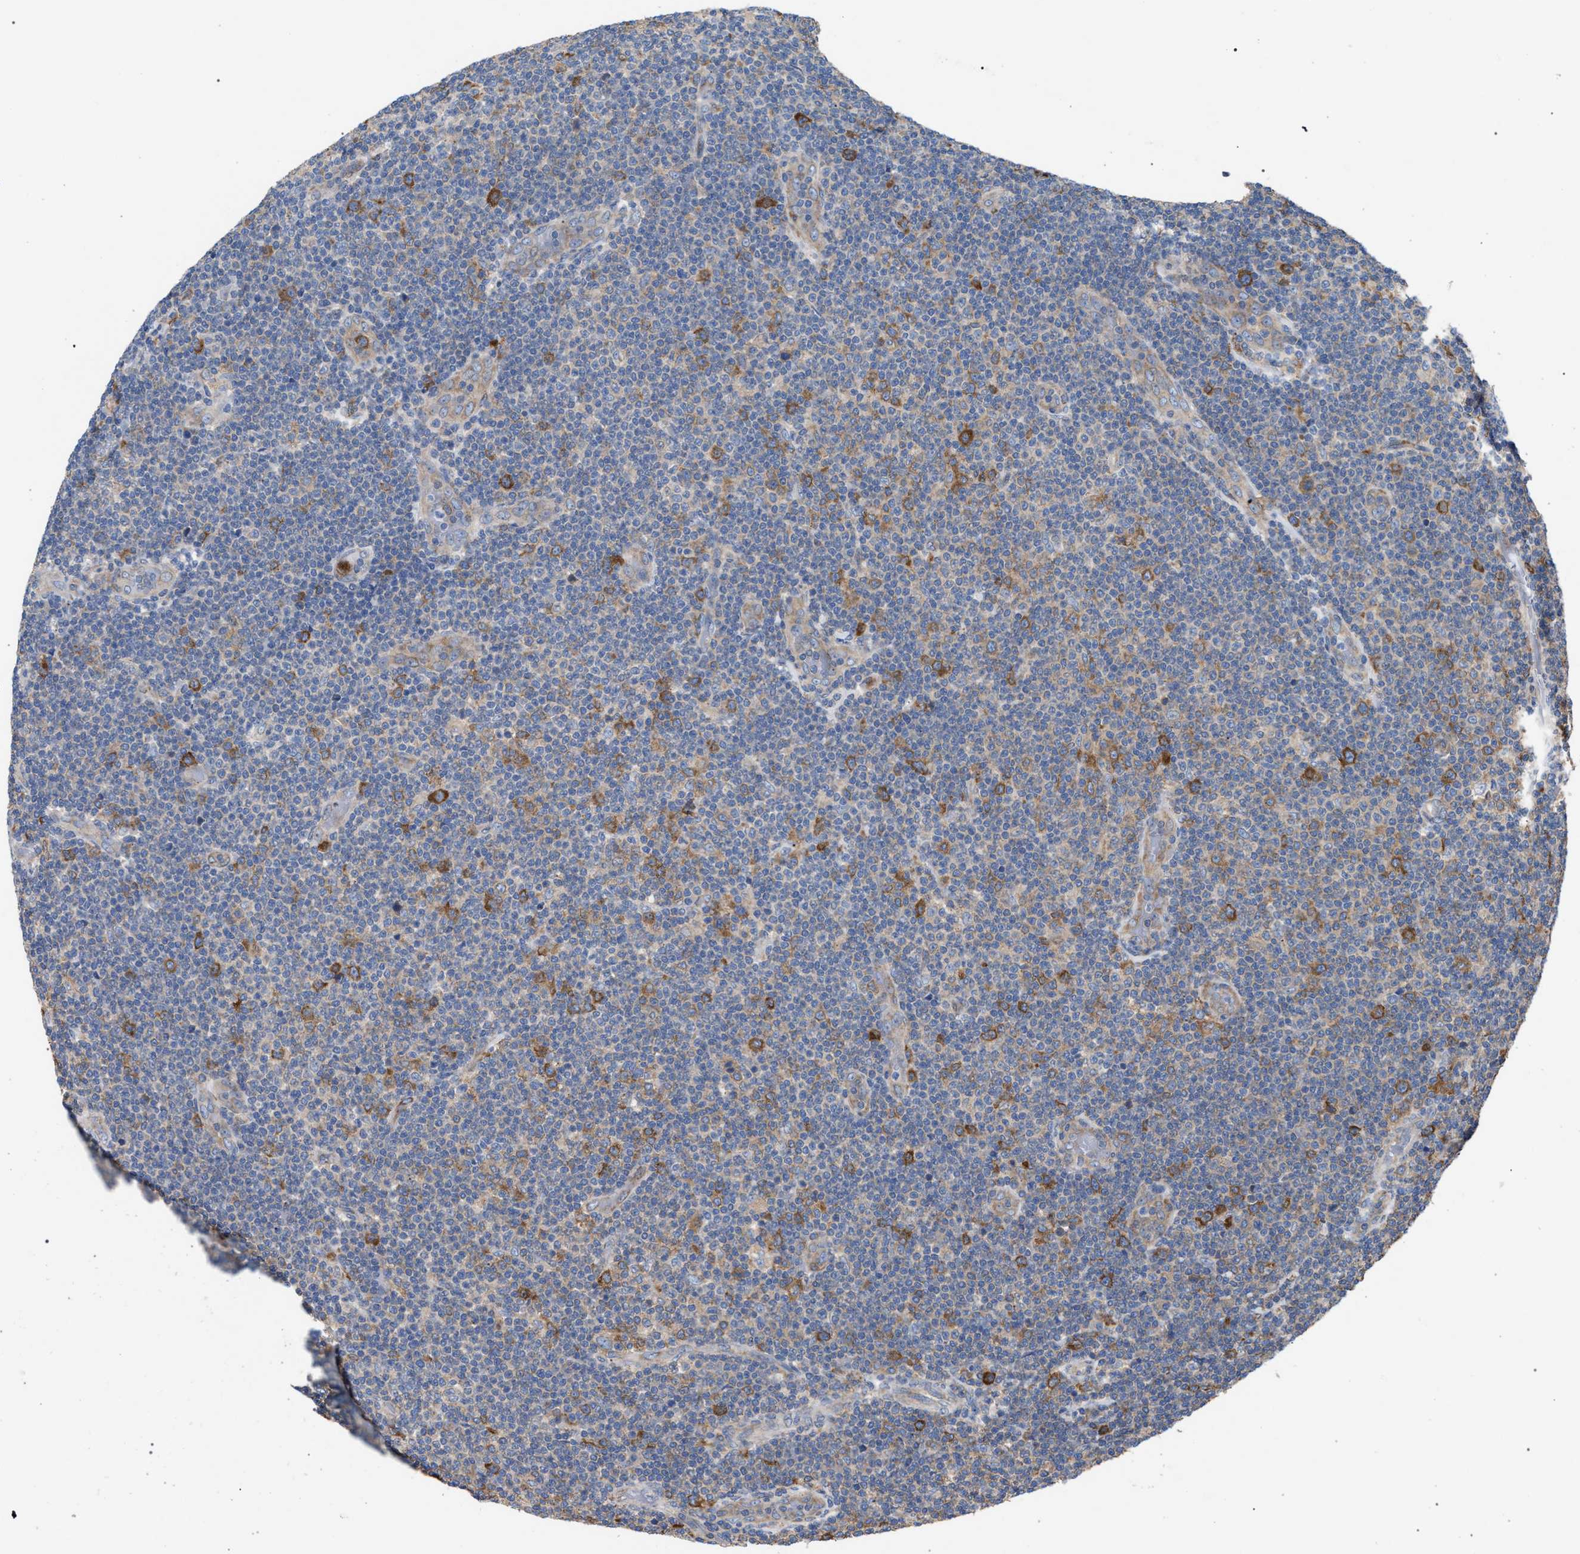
{"staining": {"intensity": "weak", "quantity": "<25%", "location": "cytoplasmic/membranous"}, "tissue": "lymphoma", "cell_type": "Tumor cells", "image_type": "cancer", "snomed": [{"axis": "morphology", "description": "Malignant lymphoma, non-Hodgkin's type, Low grade"}, {"axis": "topography", "description": "Lymph node"}], "caption": "The image exhibits no staining of tumor cells in malignant lymphoma, non-Hodgkin's type (low-grade).", "gene": "CDR2L", "patient": {"sex": "male", "age": 83}}